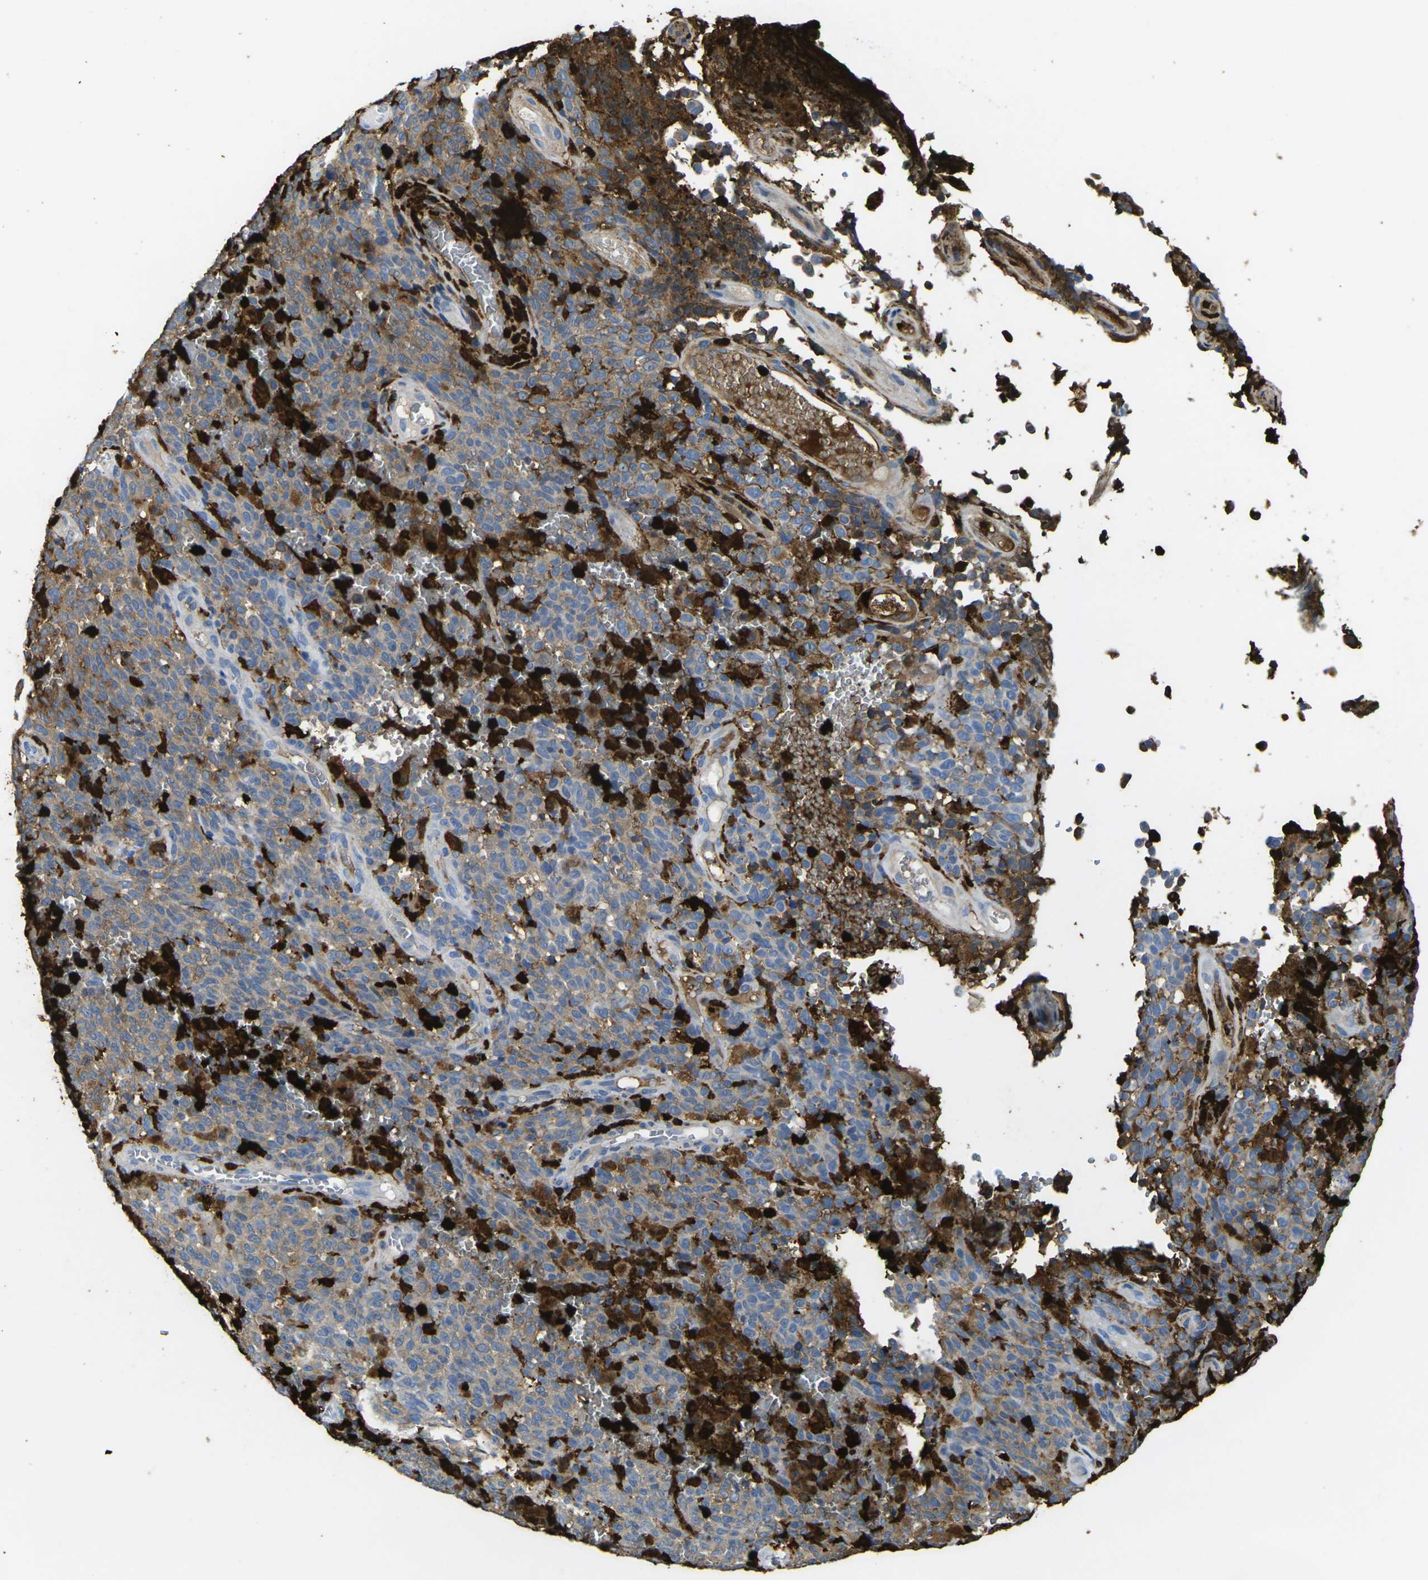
{"staining": {"intensity": "moderate", "quantity": "25%-75%", "location": "cytoplasmic/membranous"}, "tissue": "melanoma", "cell_type": "Tumor cells", "image_type": "cancer", "snomed": [{"axis": "morphology", "description": "Malignant melanoma, NOS"}, {"axis": "topography", "description": "Skin"}], "caption": "Moderate cytoplasmic/membranous protein staining is seen in about 25%-75% of tumor cells in malignant melanoma.", "gene": "S100A9", "patient": {"sex": "female", "age": 82}}